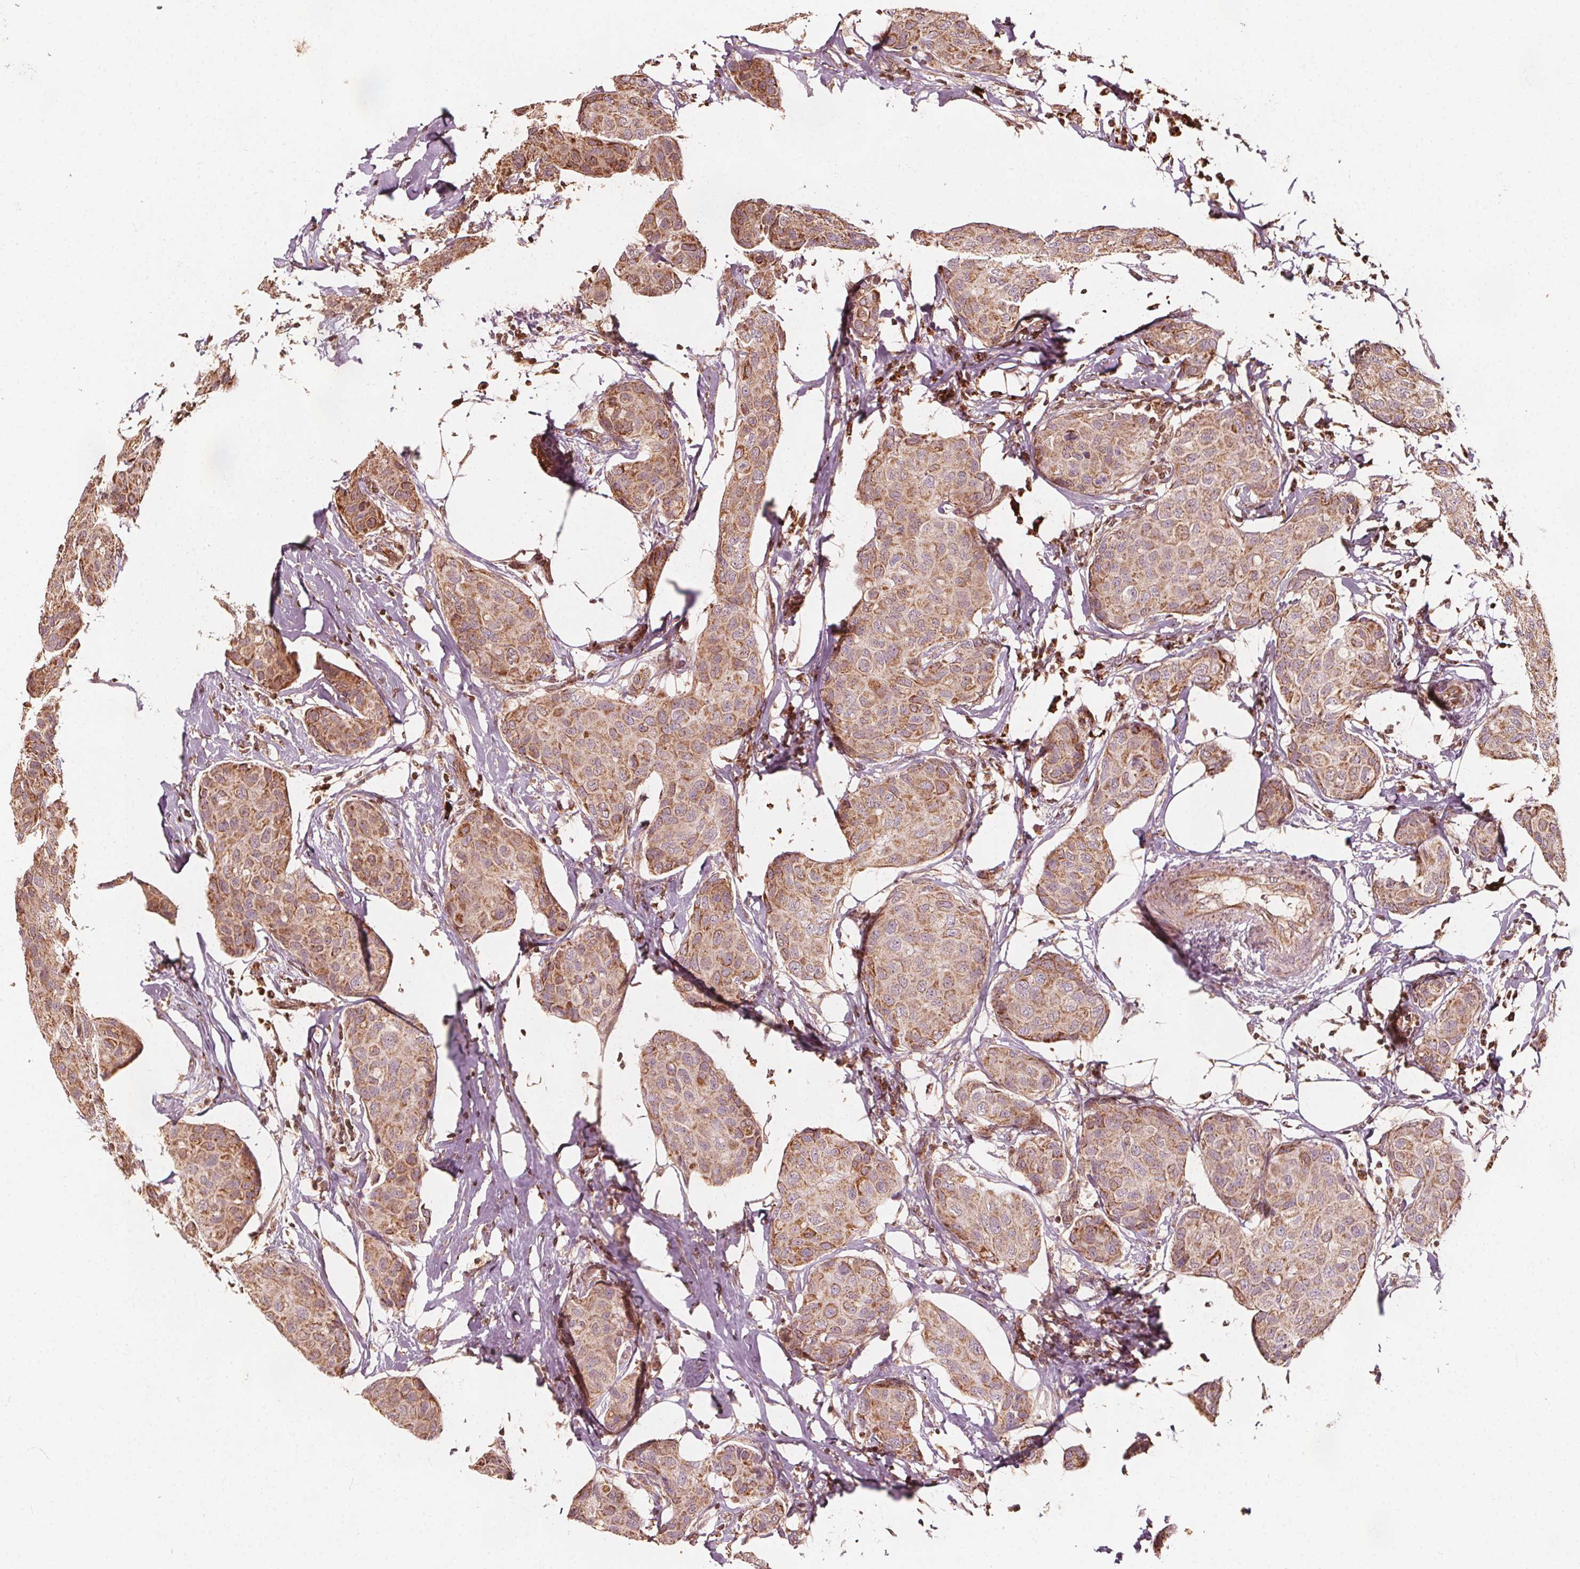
{"staining": {"intensity": "moderate", "quantity": ">75%", "location": "cytoplasmic/membranous"}, "tissue": "breast cancer", "cell_type": "Tumor cells", "image_type": "cancer", "snomed": [{"axis": "morphology", "description": "Duct carcinoma"}, {"axis": "topography", "description": "Breast"}], "caption": "This photomicrograph shows immunohistochemistry staining of human infiltrating ductal carcinoma (breast), with medium moderate cytoplasmic/membranous expression in about >75% of tumor cells.", "gene": "AIP", "patient": {"sex": "female", "age": 80}}